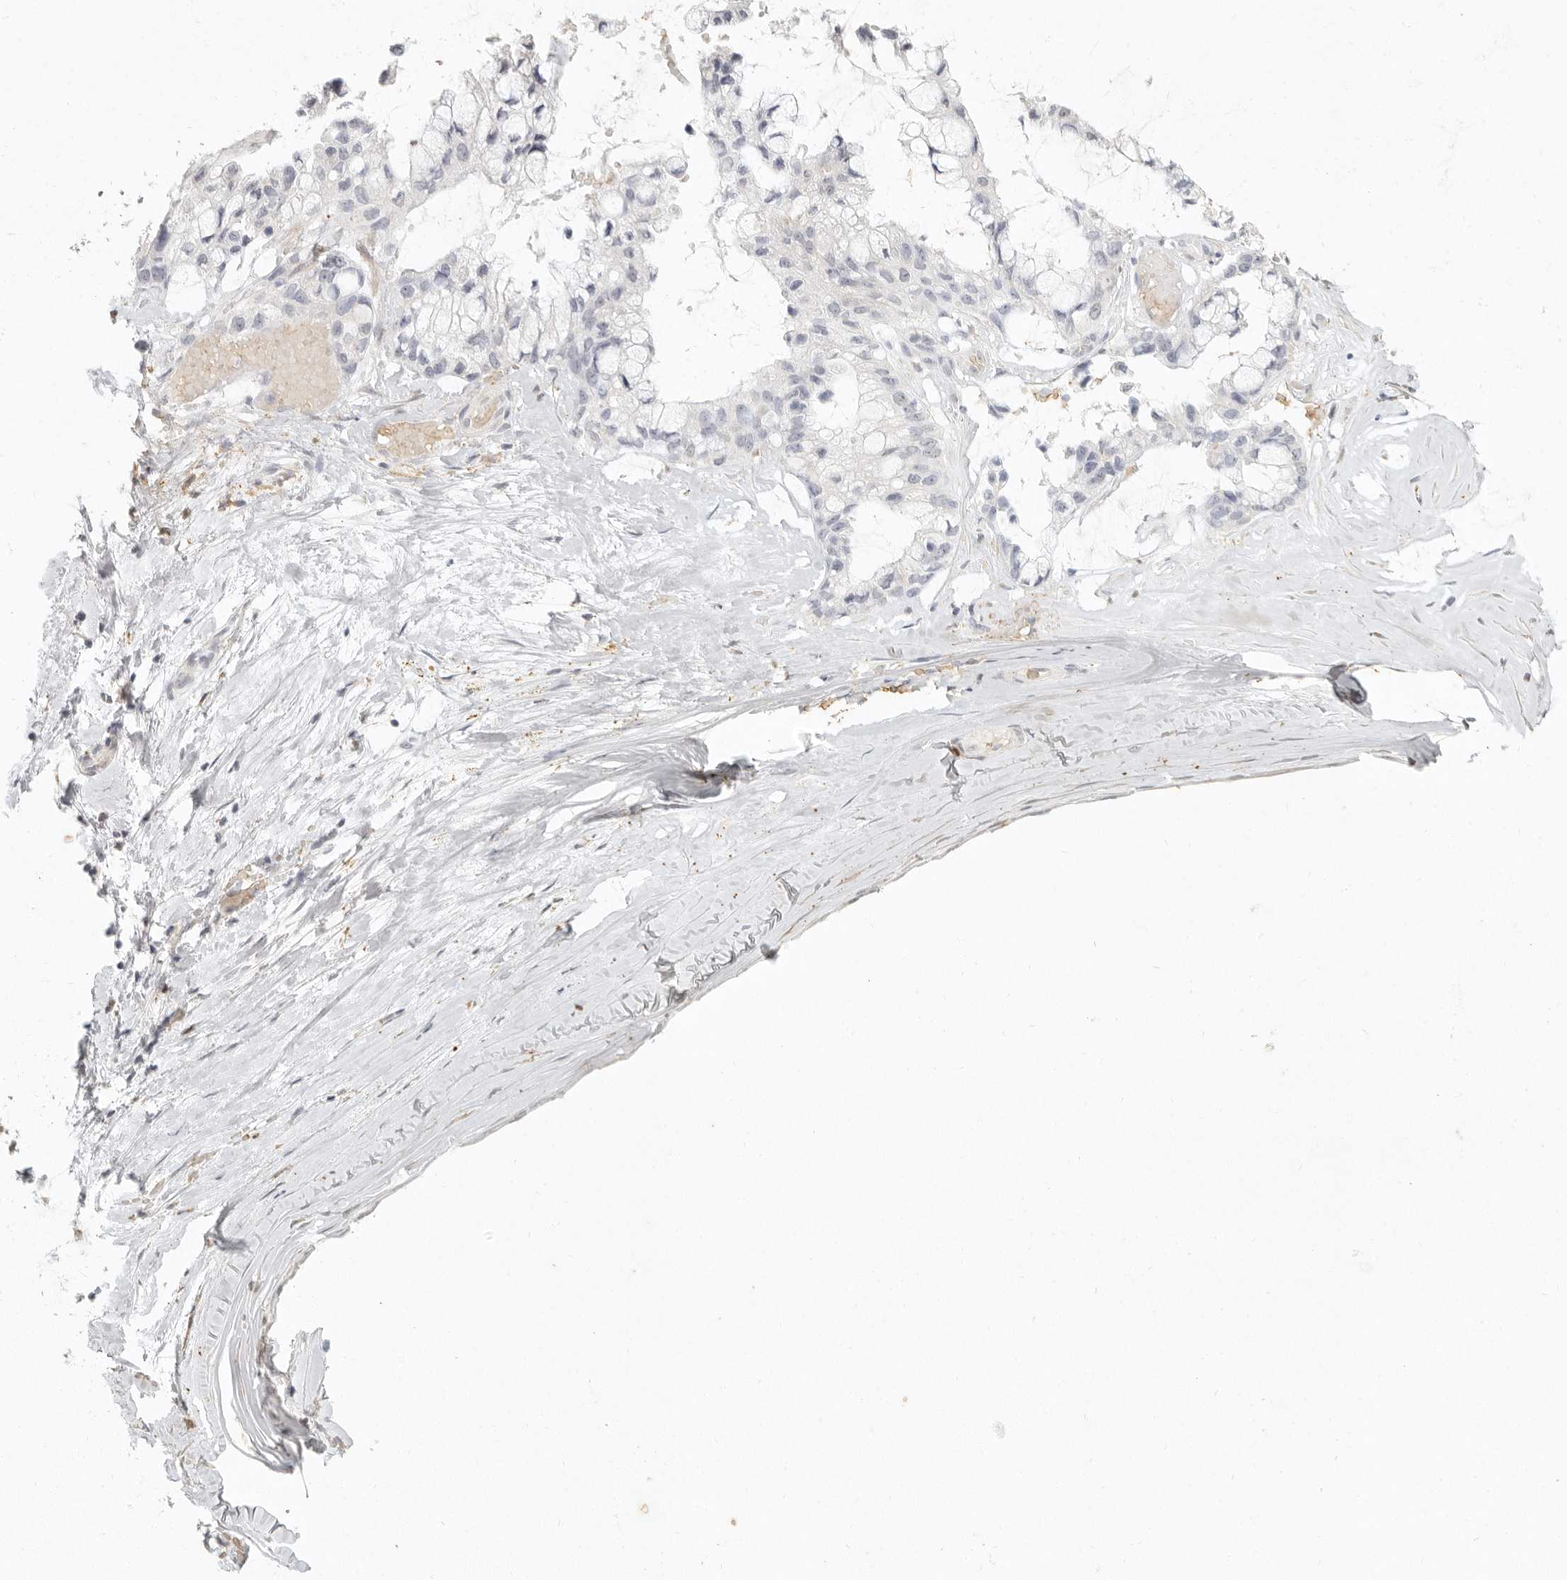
{"staining": {"intensity": "negative", "quantity": "none", "location": "none"}, "tissue": "ovarian cancer", "cell_type": "Tumor cells", "image_type": "cancer", "snomed": [{"axis": "morphology", "description": "Cystadenocarcinoma, mucinous, NOS"}, {"axis": "topography", "description": "Ovary"}], "caption": "This is an IHC image of ovarian cancer. There is no staining in tumor cells.", "gene": "NIBAN1", "patient": {"sex": "female", "age": 39}}